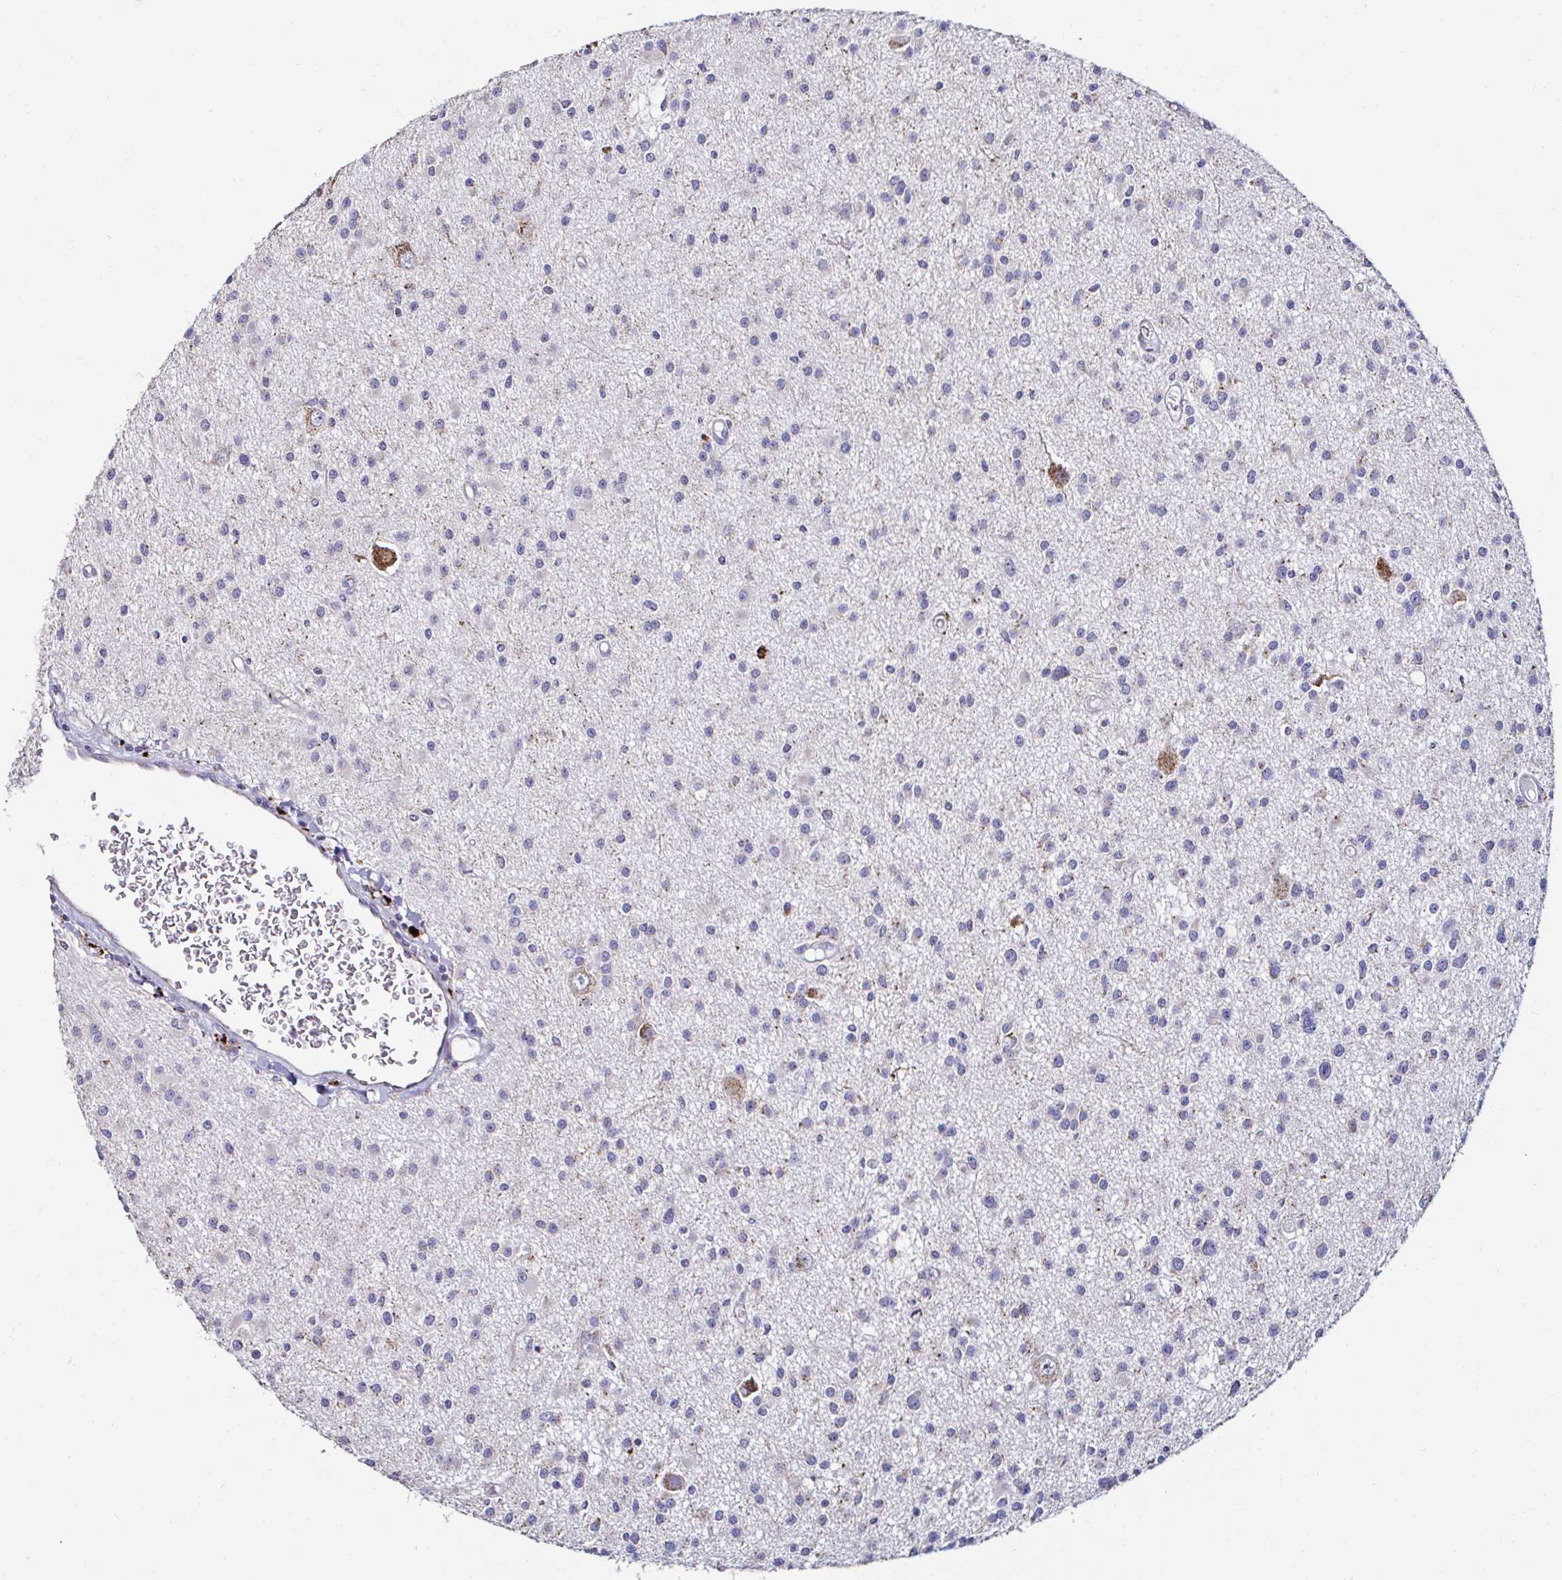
{"staining": {"intensity": "negative", "quantity": "none", "location": "none"}, "tissue": "glioma", "cell_type": "Tumor cells", "image_type": "cancer", "snomed": [{"axis": "morphology", "description": "Glioma, malignant, High grade"}, {"axis": "topography", "description": "Brain"}], "caption": "IHC image of malignant high-grade glioma stained for a protein (brown), which reveals no staining in tumor cells.", "gene": "GALNS", "patient": {"sex": "male", "age": 54}}